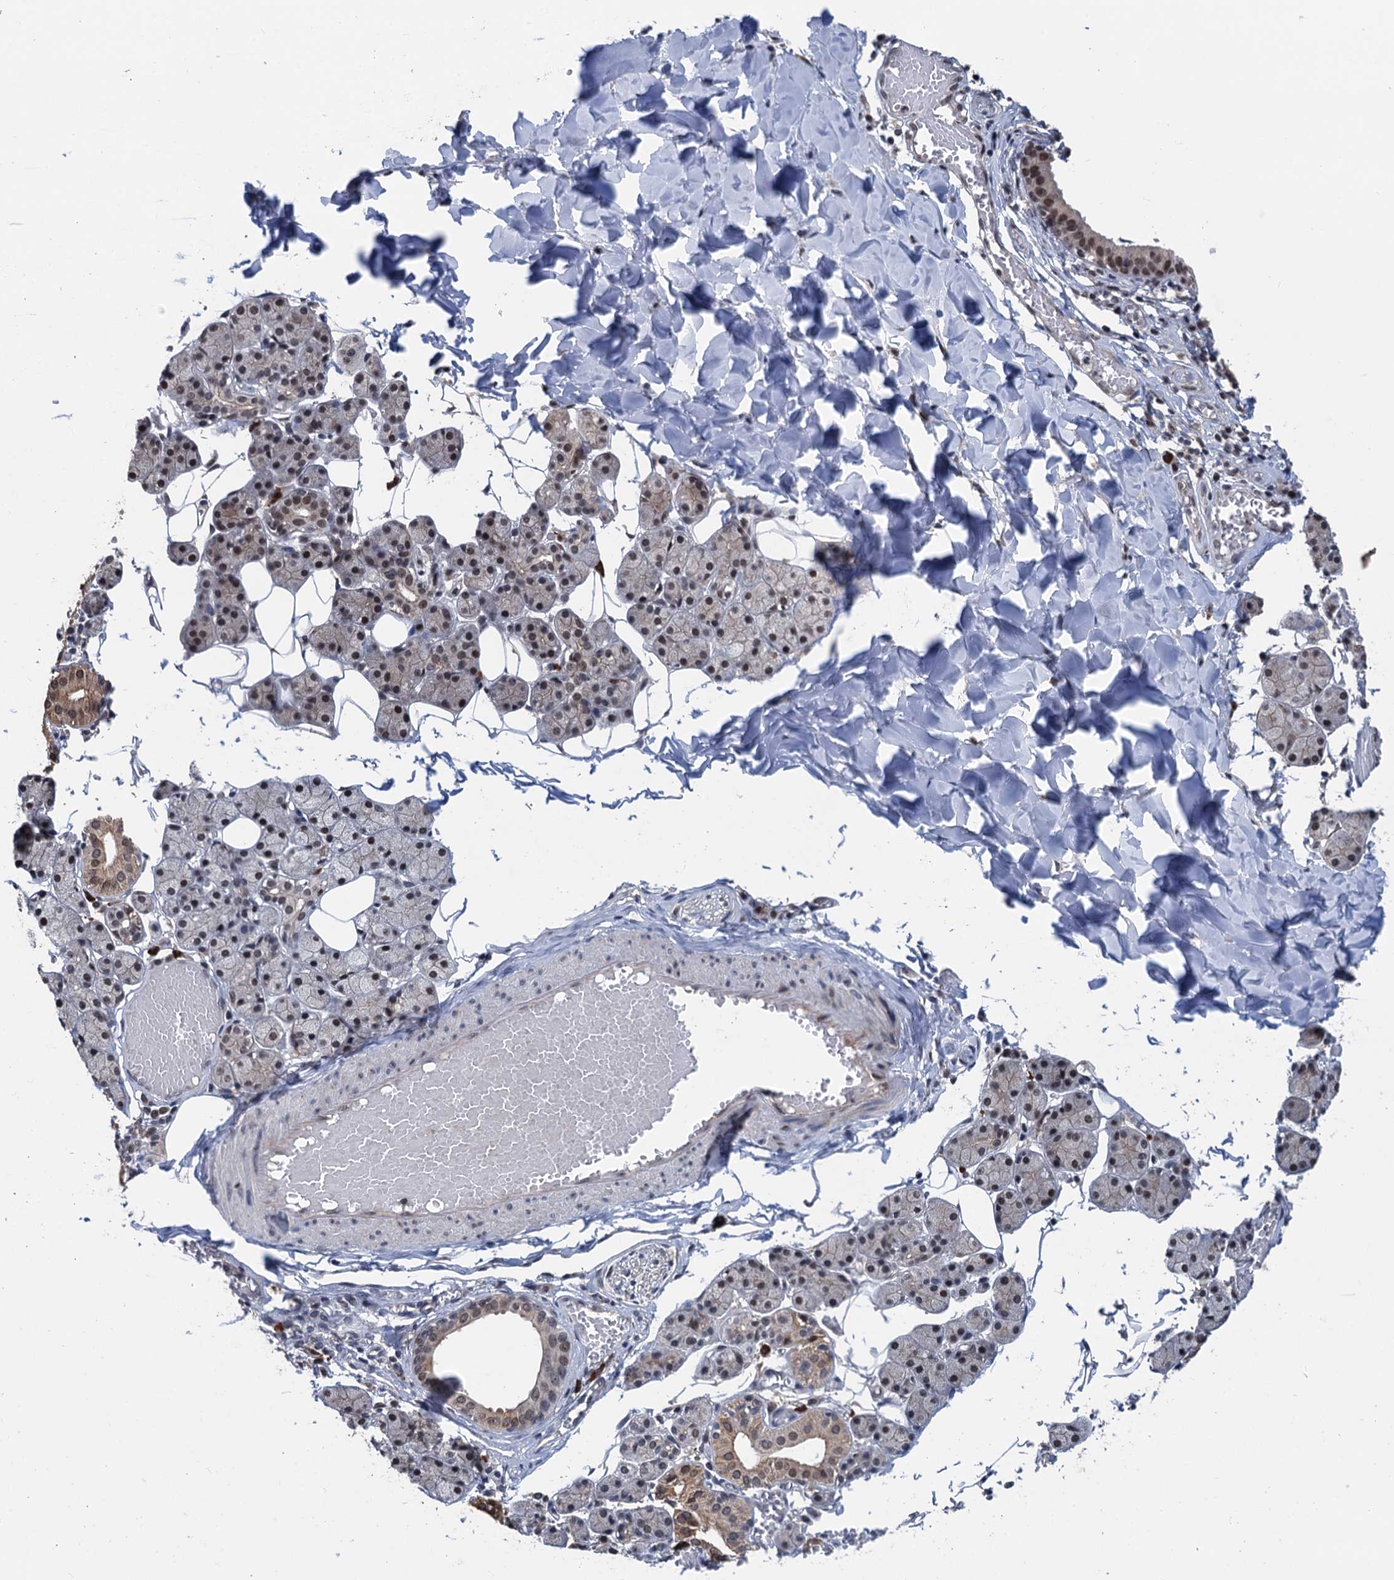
{"staining": {"intensity": "moderate", "quantity": "25%-75%", "location": "cytoplasmic/membranous,nuclear"}, "tissue": "salivary gland", "cell_type": "Glandular cells", "image_type": "normal", "snomed": [{"axis": "morphology", "description": "Normal tissue, NOS"}, {"axis": "topography", "description": "Salivary gland"}], "caption": "This photomicrograph demonstrates immunohistochemistry (IHC) staining of normal salivary gland, with medium moderate cytoplasmic/membranous,nuclear staining in about 25%-75% of glandular cells.", "gene": "RASSF4", "patient": {"sex": "female", "age": 33}}